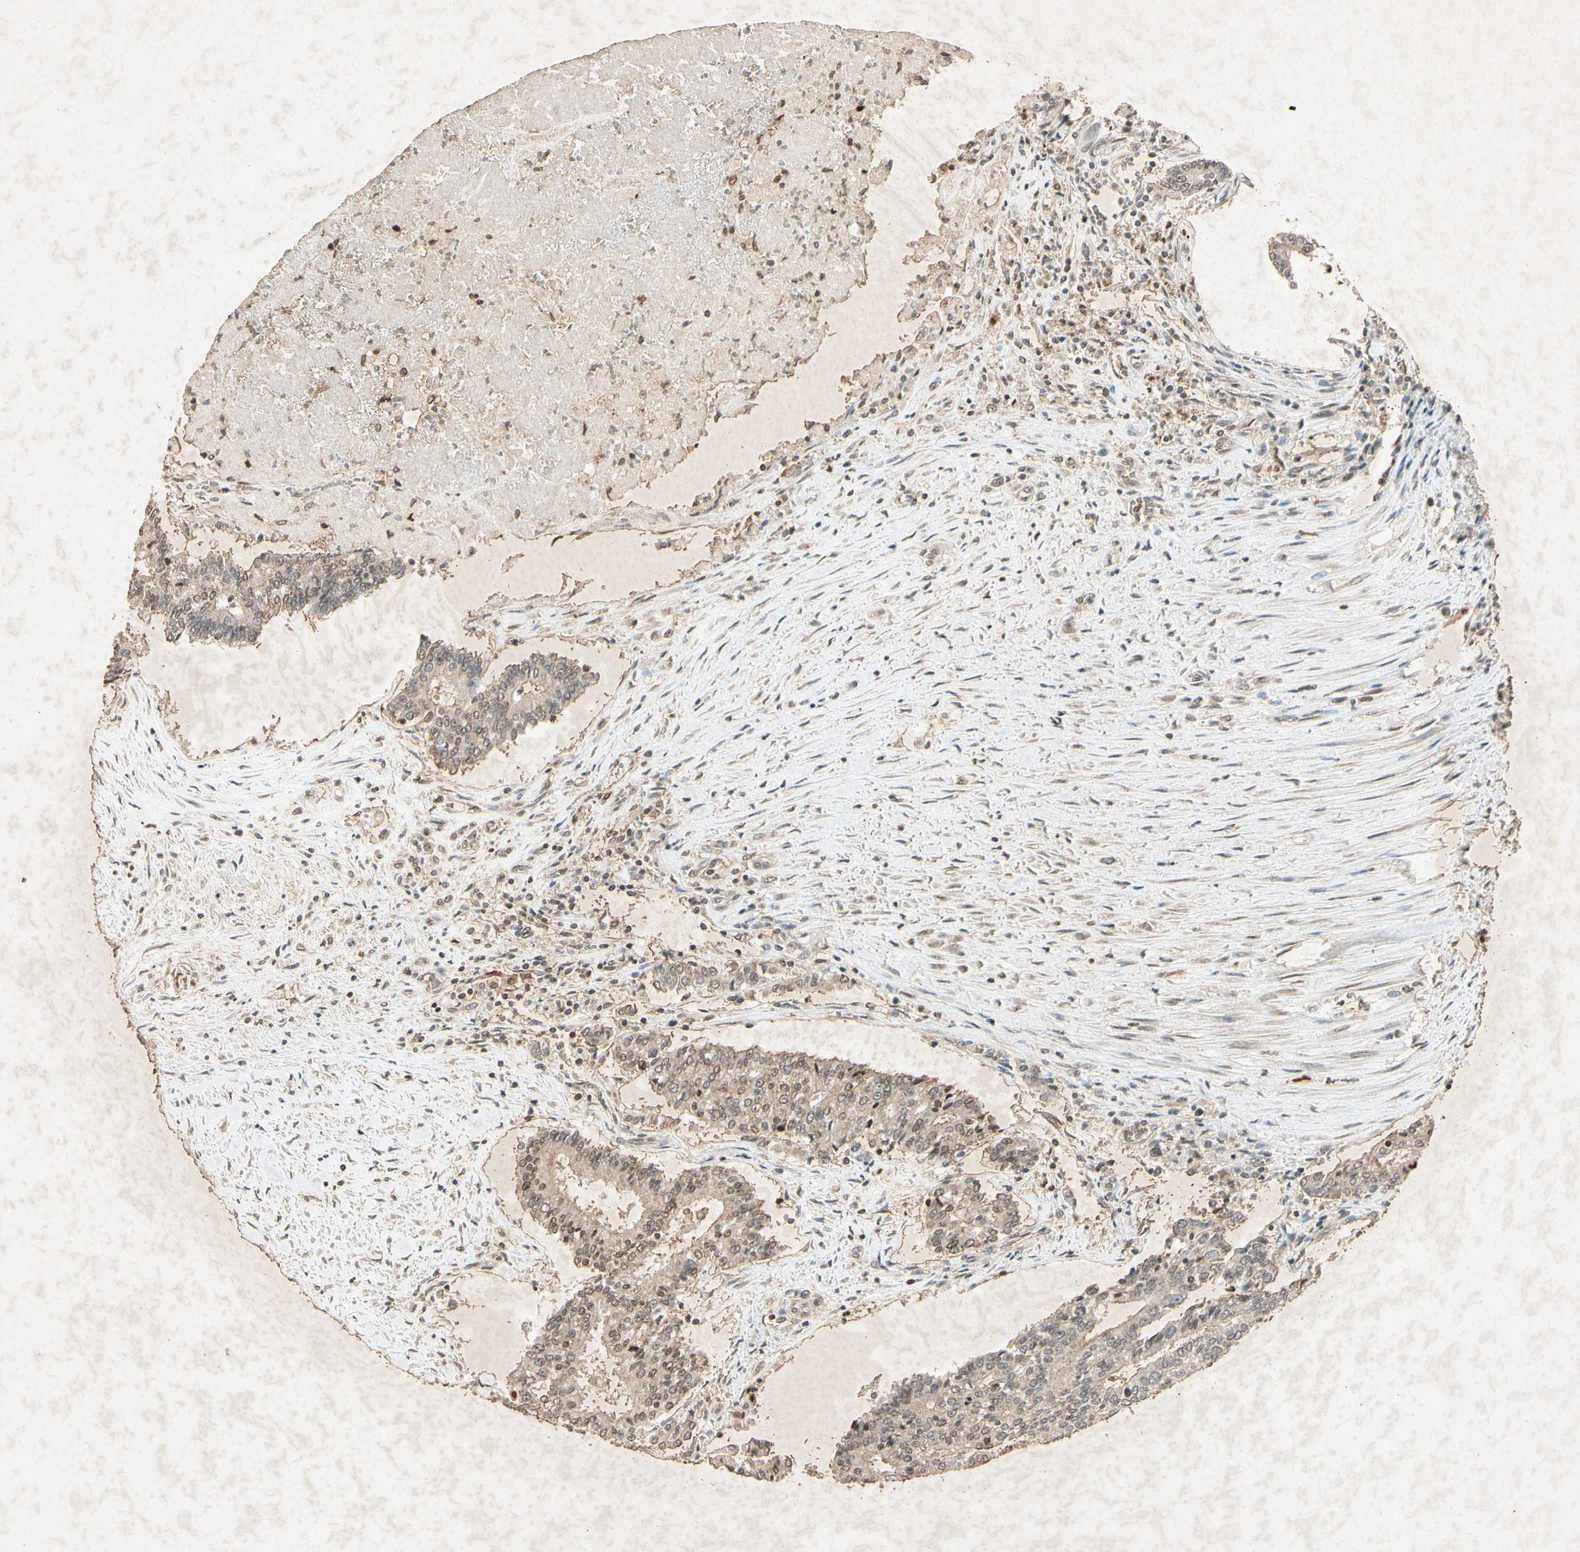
{"staining": {"intensity": "weak", "quantity": ">75%", "location": "cytoplasmic/membranous"}, "tissue": "prostate cancer", "cell_type": "Tumor cells", "image_type": "cancer", "snomed": [{"axis": "morphology", "description": "Adenocarcinoma, High grade"}, {"axis": "topography", "description": "Prostate"}], "caption": "Protein analysis of adenocarcinoma (high-grade) (prostate) tissue shows weak cytoplasmic/membranous positivity in approximately >75% of tumor cells.", "gene": "MSRB1", "patient": {"sex": "male", "age": 55}}